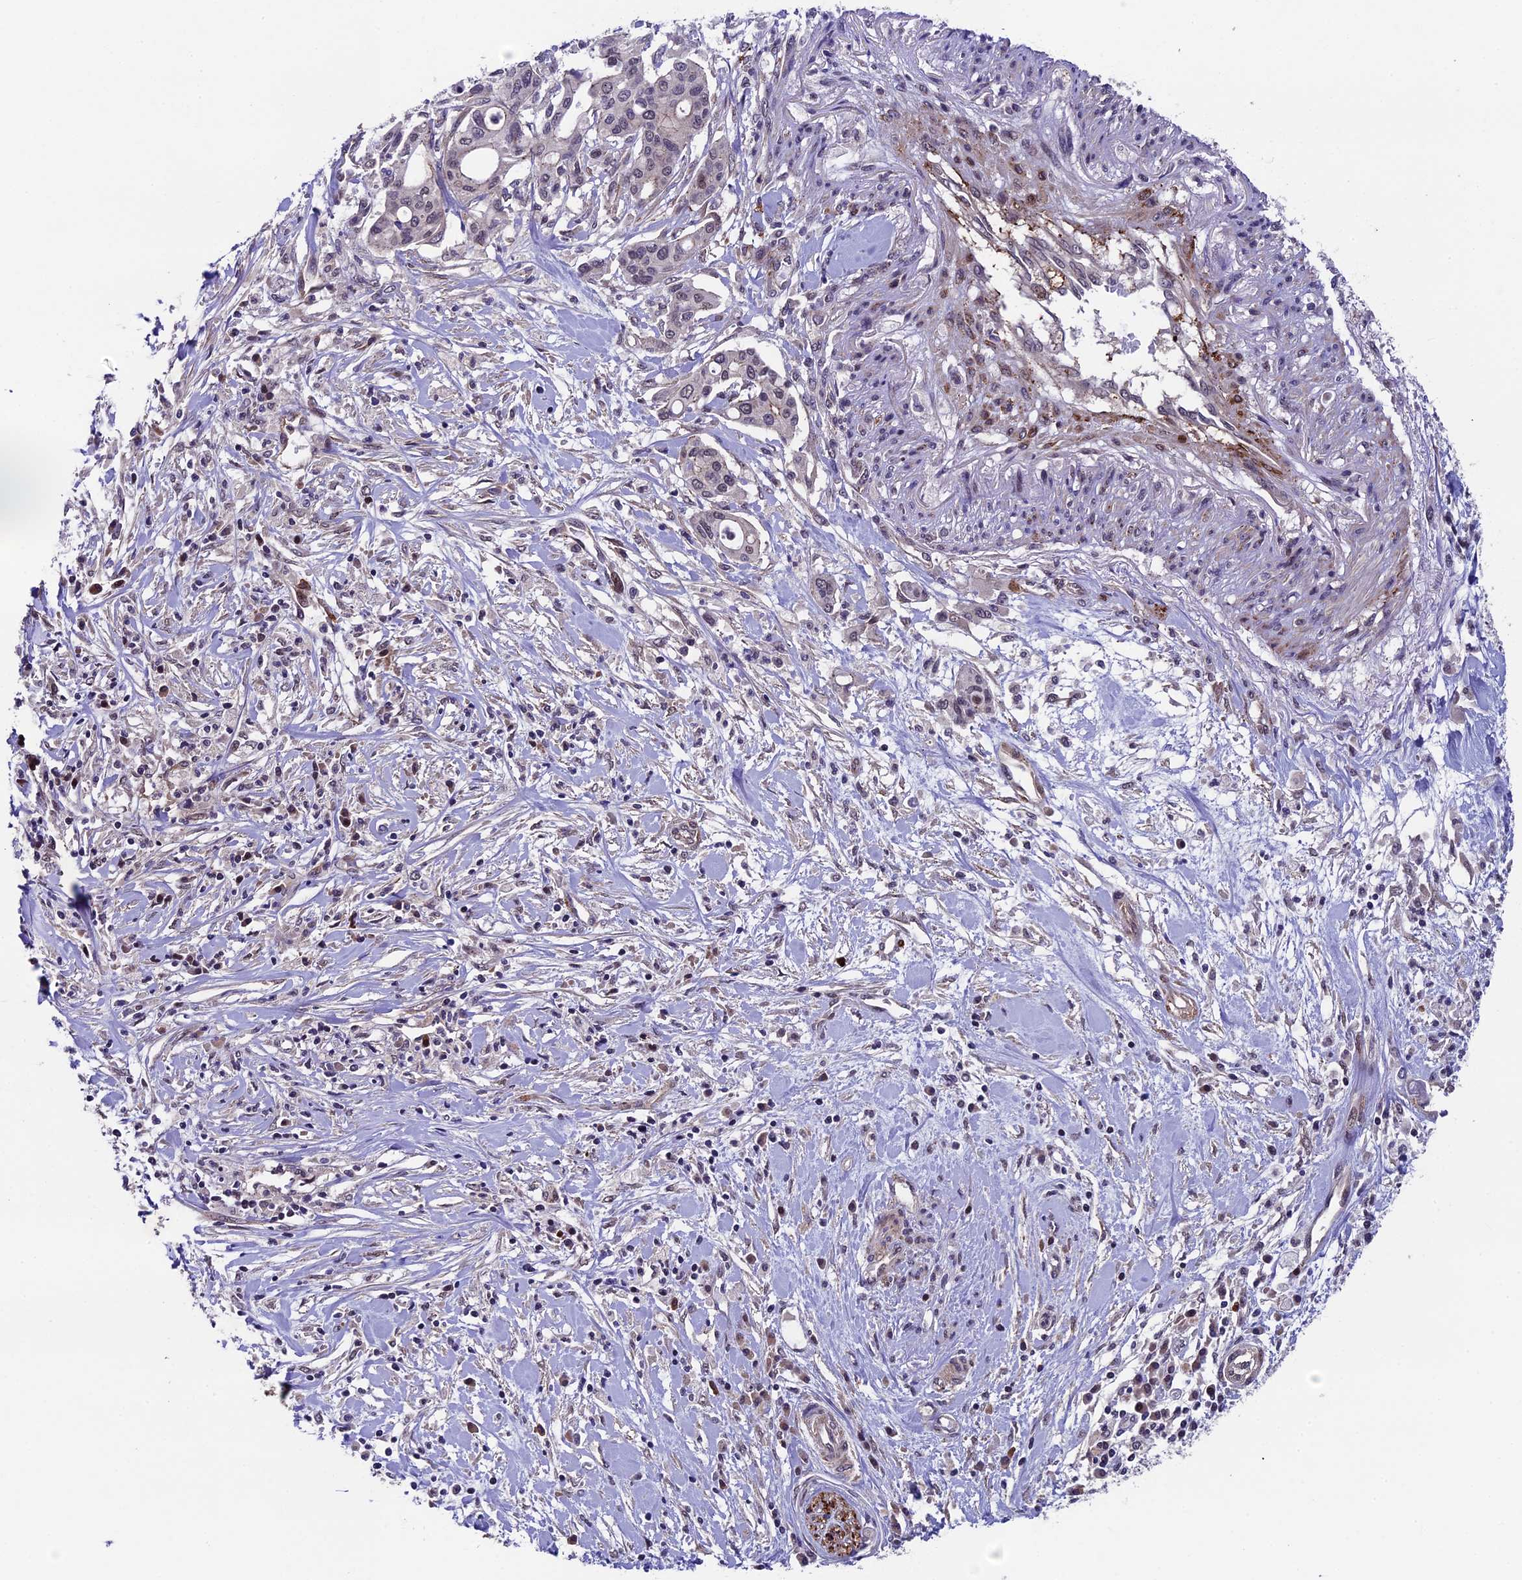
{"staining": {"intensity": "negative", "quantity": "none", "location": "none"}, "tissue": "pancreatic cancer", "cell_type": "Tumor cells", "image_type": "cancer", "snomed": [{"axis": "morphology", "description": "Adenocarcinoma, NOS"}, {"axis": "topography", "description": "Pancreas"}], "caption": "Immunohistochemistry of adenocarcinoma (pancreatic) exhibits no staining in tumor cells. (DAB (3,3'-diaminobenzidine) immunohistochemistry, high magnification).", "gene": "SIPA1L3", "patient": {"sex": "male", "age": 46}}